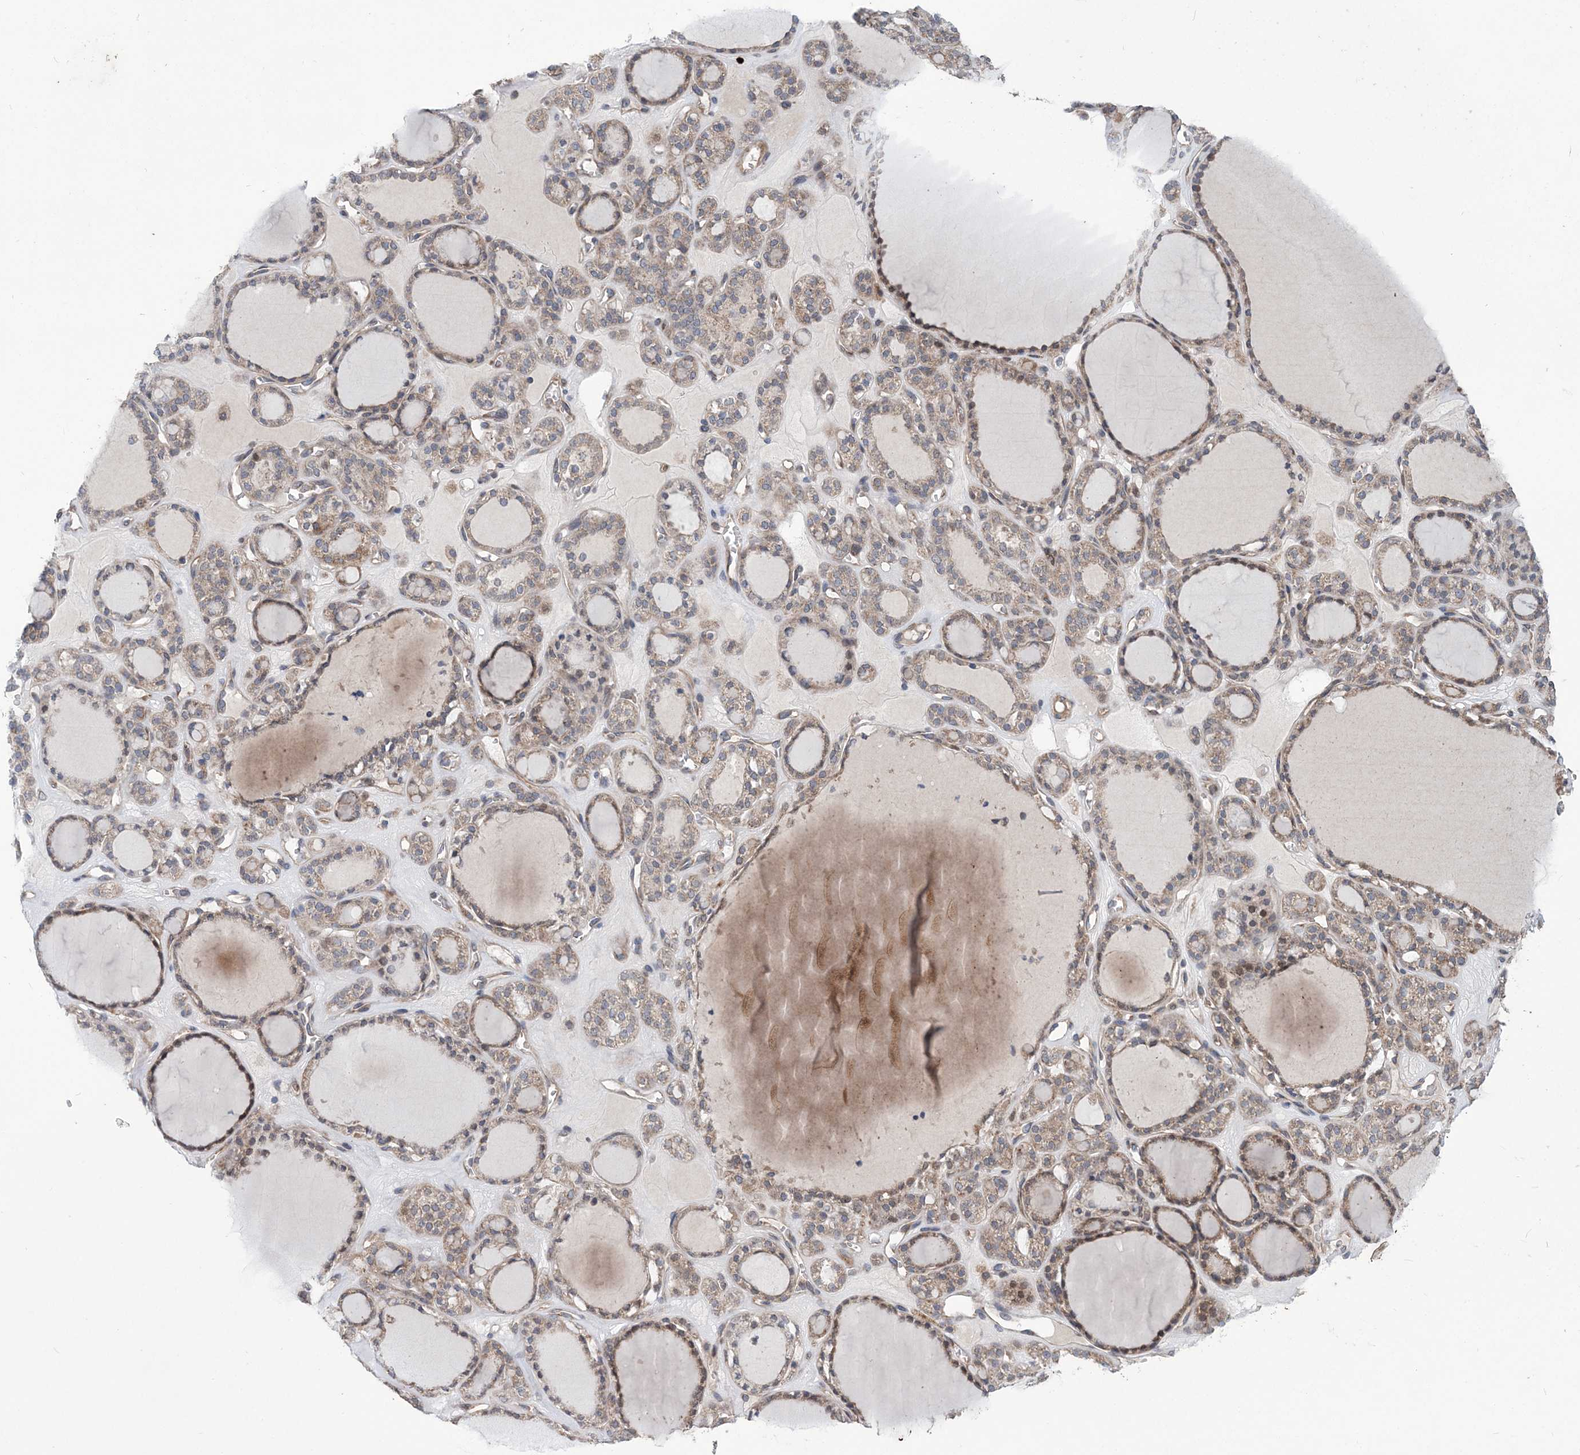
{"staining": {"intensity": "weak", "quantity": ">75%", "location": "cytoplasmic/membranous"}, "tissue": "thyroid gland", "cell_type": "Glandular cells", "image_type": "normal", "snomed": [{"axis": "morphology", "description": "Normal tissue, NOS"}, {"axis": "topography", "description": "Thyroid gland"}], "caption": "The image displays immunohistochemical staining of normal thyroid gland. There is weak cytoplasmic/membranous positivity is seen in approximately >75% of glandular cells.", "gene": "MTRF1L", "patient": {"sex": "female", "age": 28}}